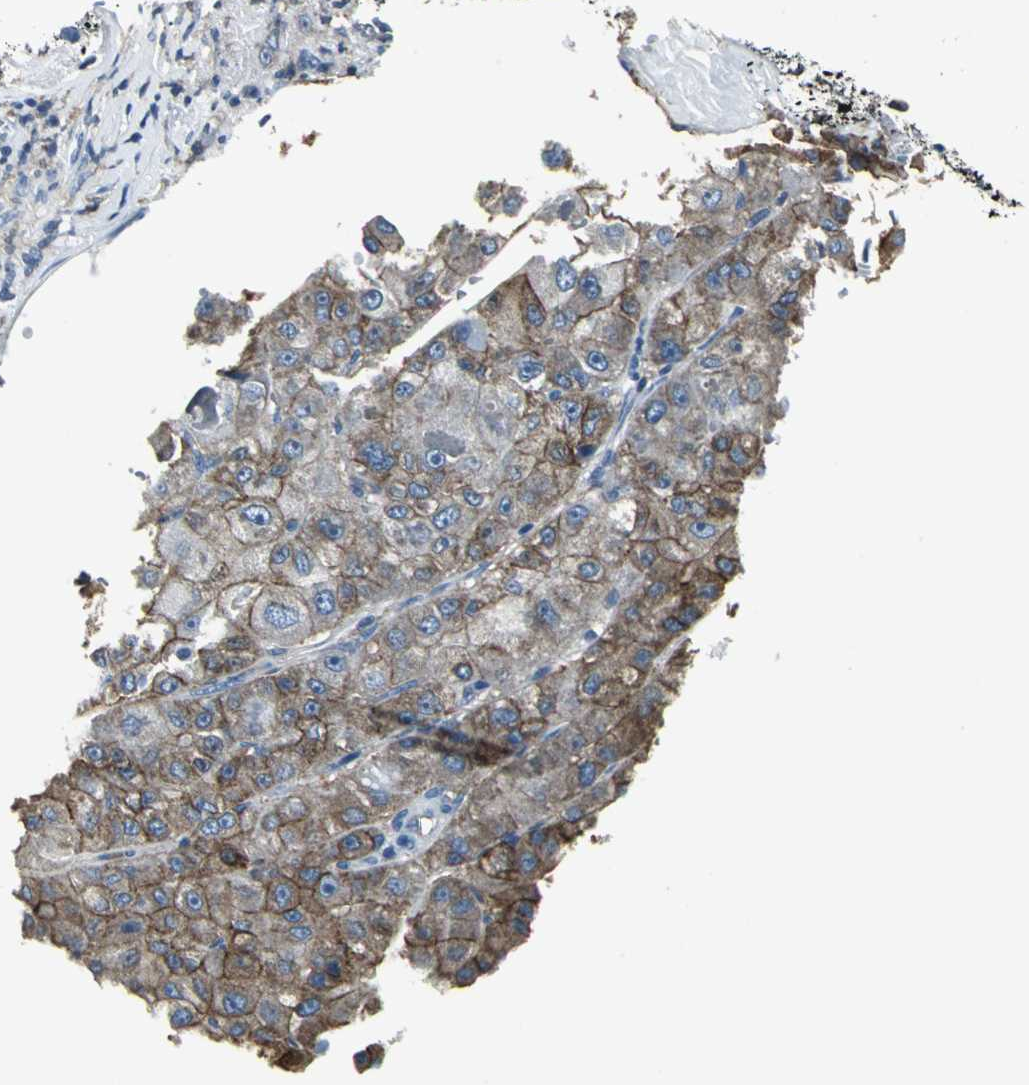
{"staining": {"intensity": "moderate", "quantity": "25%-75%", "location": "cytoplasmic/membranous"}, "tissue": "liver cancer", "cell_type": "Tumor cells", "image_type": "cancer", "snomed": [{"axis": "morphology", "description": "Carcinoma, Hepatocellular, NOS"}, {"axis": "topography", "description": "Liver"}], "caption": "Protein staining shows moderate cytoplasmic/membranous staining in about 25%-75% of tumor cells in liver cancer.", "gene": "IQGAP2", "patient": {"sex": "male", "age": 80}}